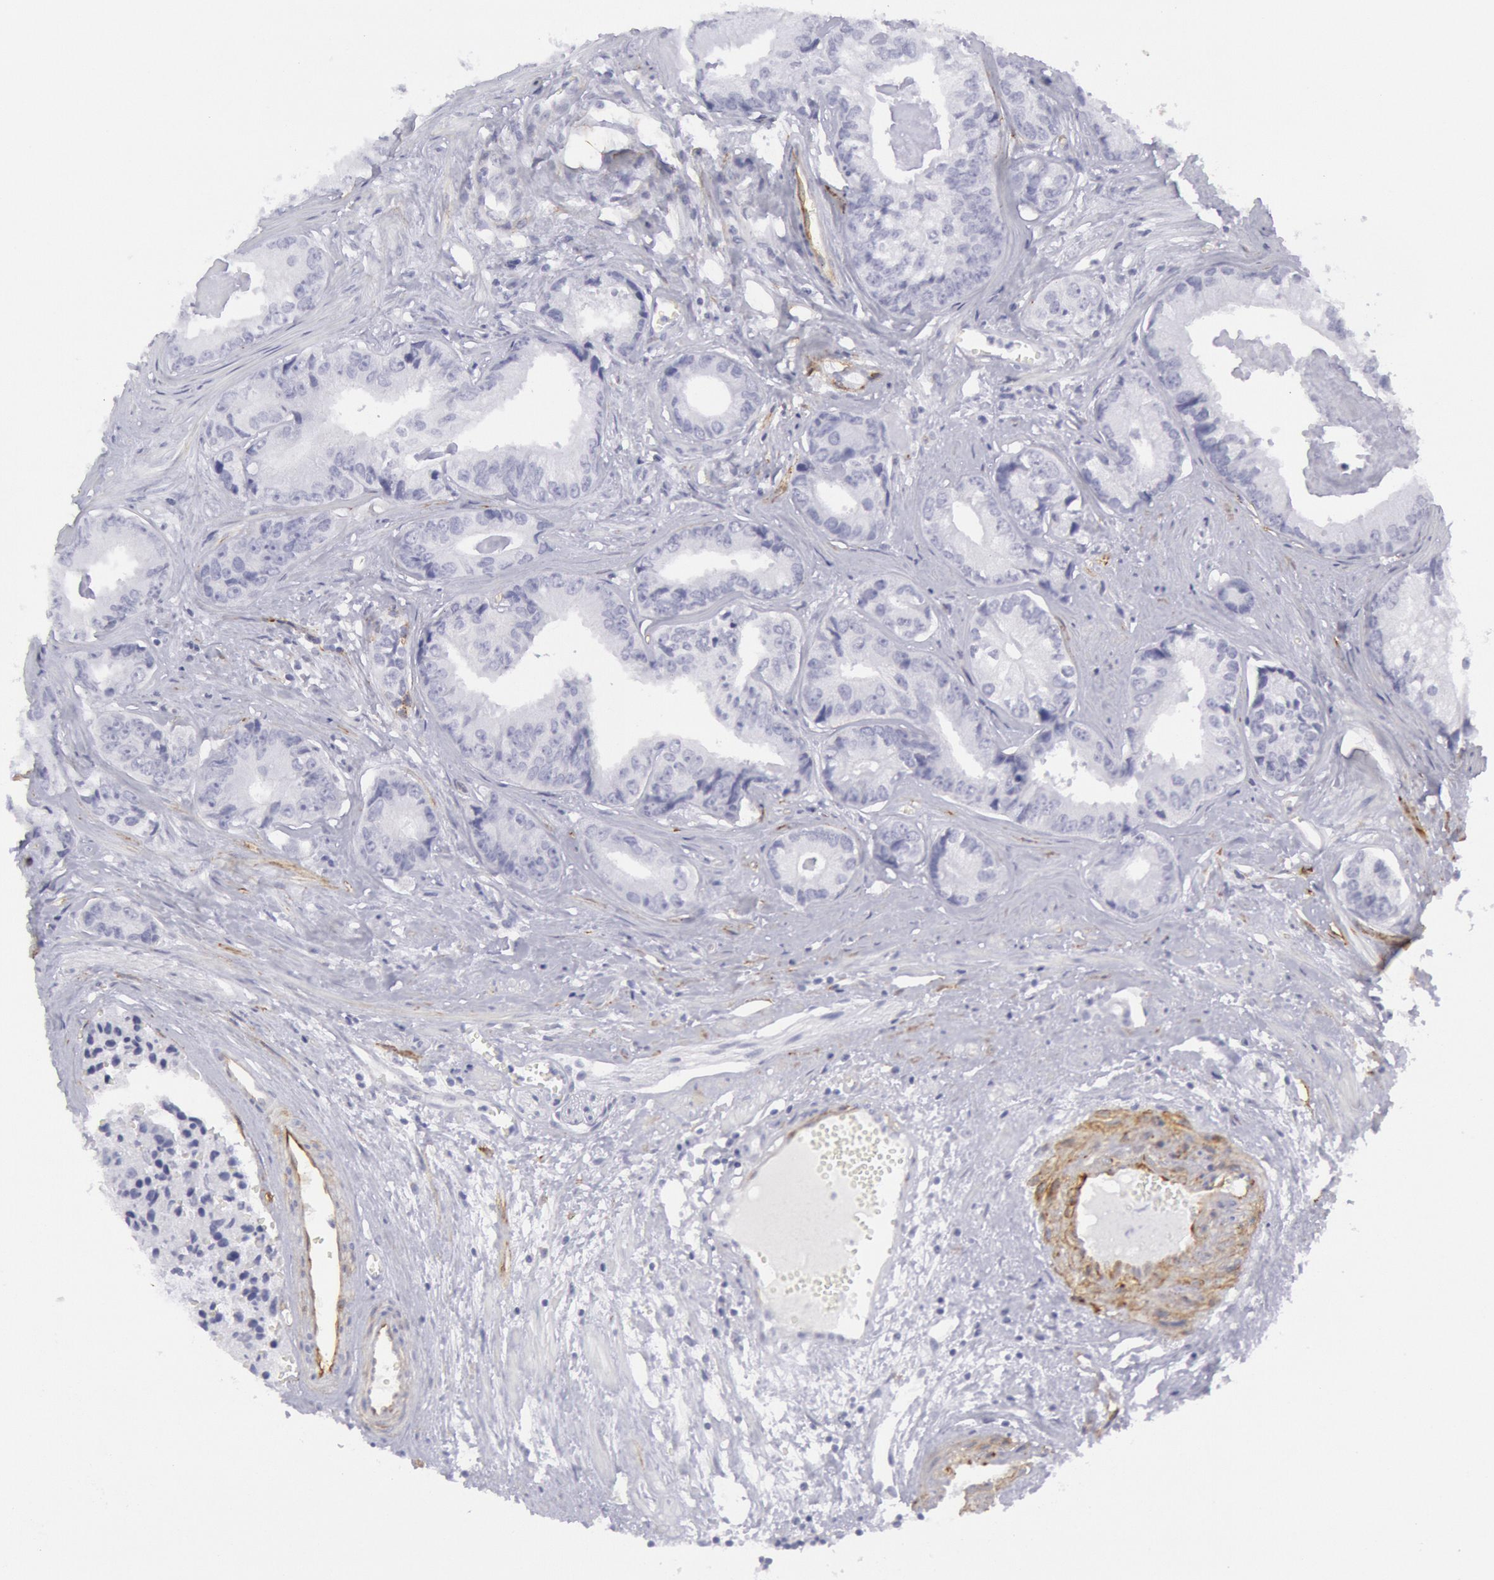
{"staining": {"intensity": "negative", "quantity": "none", "location": "none"}, "tissue": "prostate cancer", "cell_type": "Tumor cells", "image_type": "cancer", "snomed": [{"axis": "morphology", "description": "Adenocarcinoma, High grade"}, {"axis": "topography", "description": "Prostate"}], "caption": "Prostate high-grade adenocarcinoma stained for a protein using immunohistochemistry demonstrates no positivity tumor cells.", "gene": "CDH13", "patient": {"sex": "male", "age": 56}}